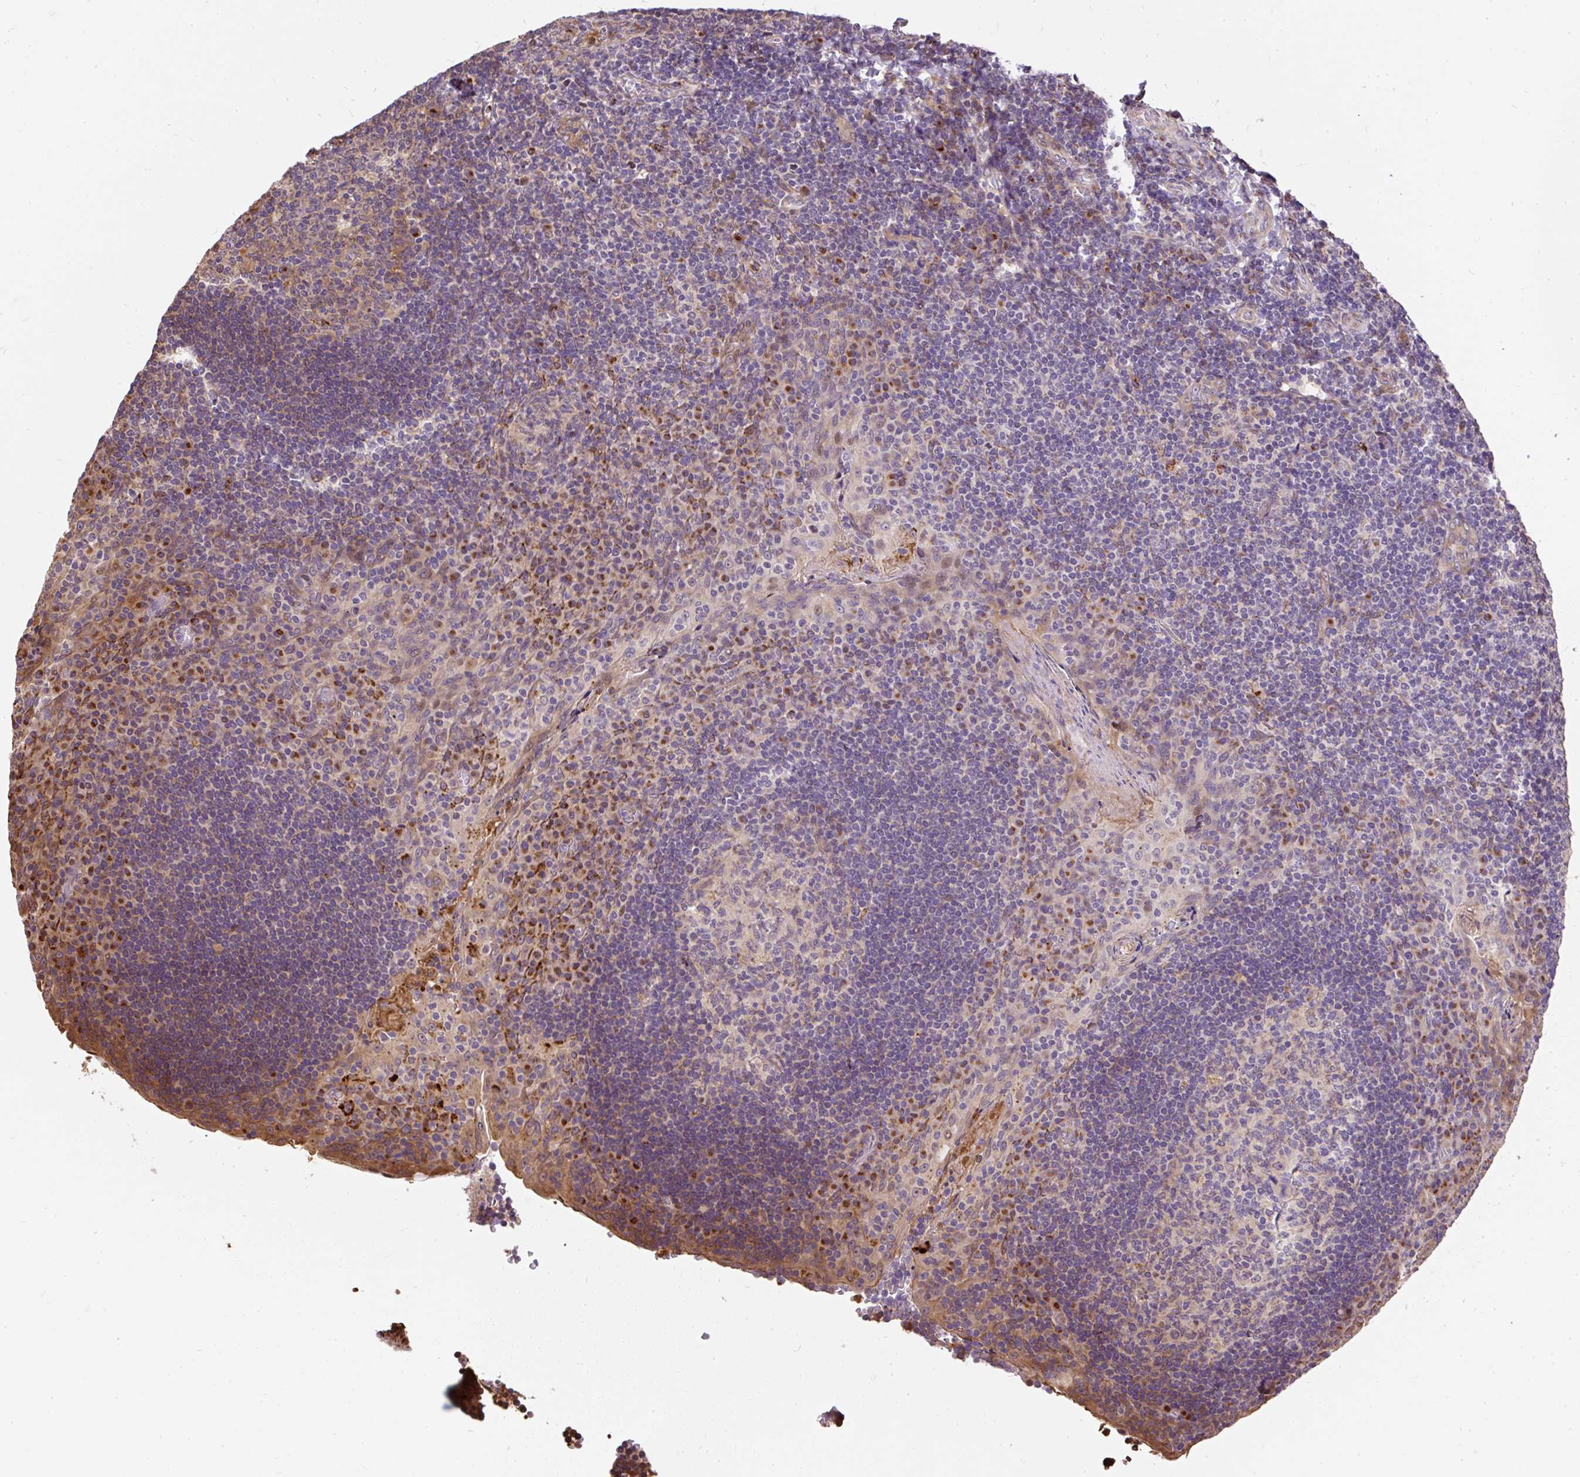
{"staining": {"intensity": "moderate", "quantity": "<25%", "location": "cytoplasmic/membranous,nuclear"}, "tissue": "tonsil", "cell_type": "Germinal center cells", "image_type": "normal", "snomed": [{"axis": "morphology", "description": "Normal tissue, NOS"}, {"axis": "topography", "description": "Tonsil"}], "caption": "Tonsil stained with immunohistochemistry displays moderate cytoplasmic/membranous,nuclear expression in about <25% of germinal center cells.", "gene": "PUS7L", "patient": {"sex": "male", "age": 17}}